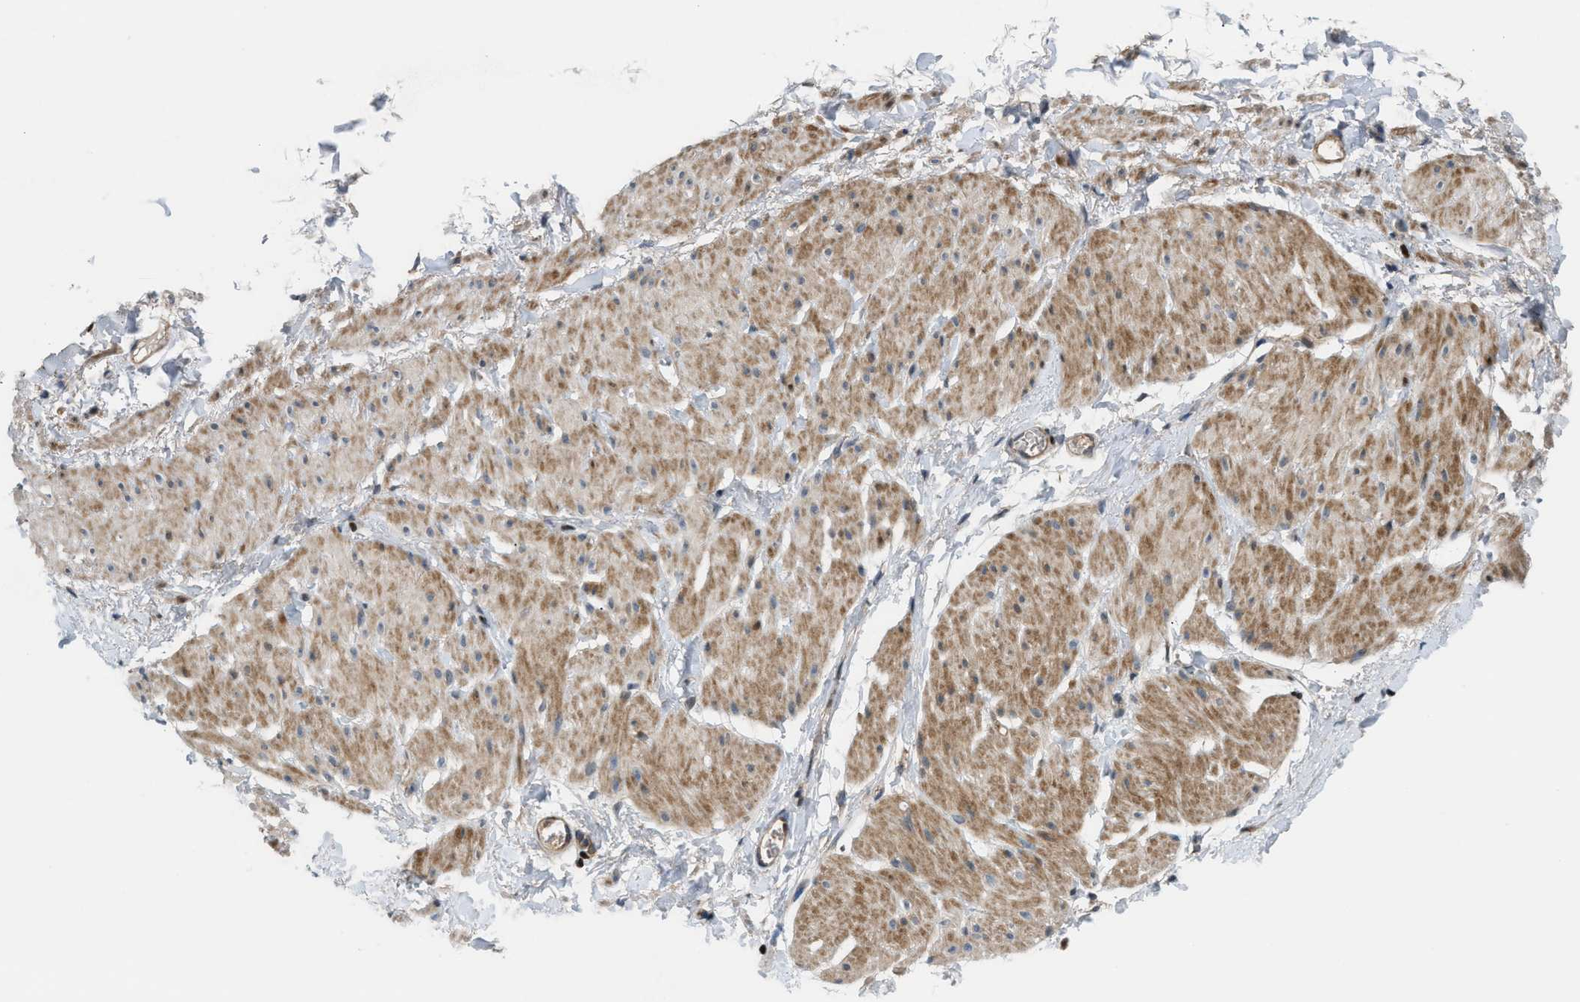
{"staining": {"intensity": "moderate", "quantity": ">75%", "location": "cytoplasmic/membranous"}, "tissue": "smooth muscle", "cell_type": "Smooth muscle cells", "image_type": "normal", "snomed": [{"axis": "morphology", "description": "Normal tissue, NOS"}, {"axis": "topography", "description": "Smooth muscle"}], "caption": "The histopathology image reveals staining of unremarkable smooth muscle, revealing moderate cytoplasmic/membranous protein positivity (brown color) within smooth muscle cells. (brown staining indicates protein expression, while blue staining denotes nuclei).", "gene": "ZNF276", "patient": {"sex": "male", "age": 16}}